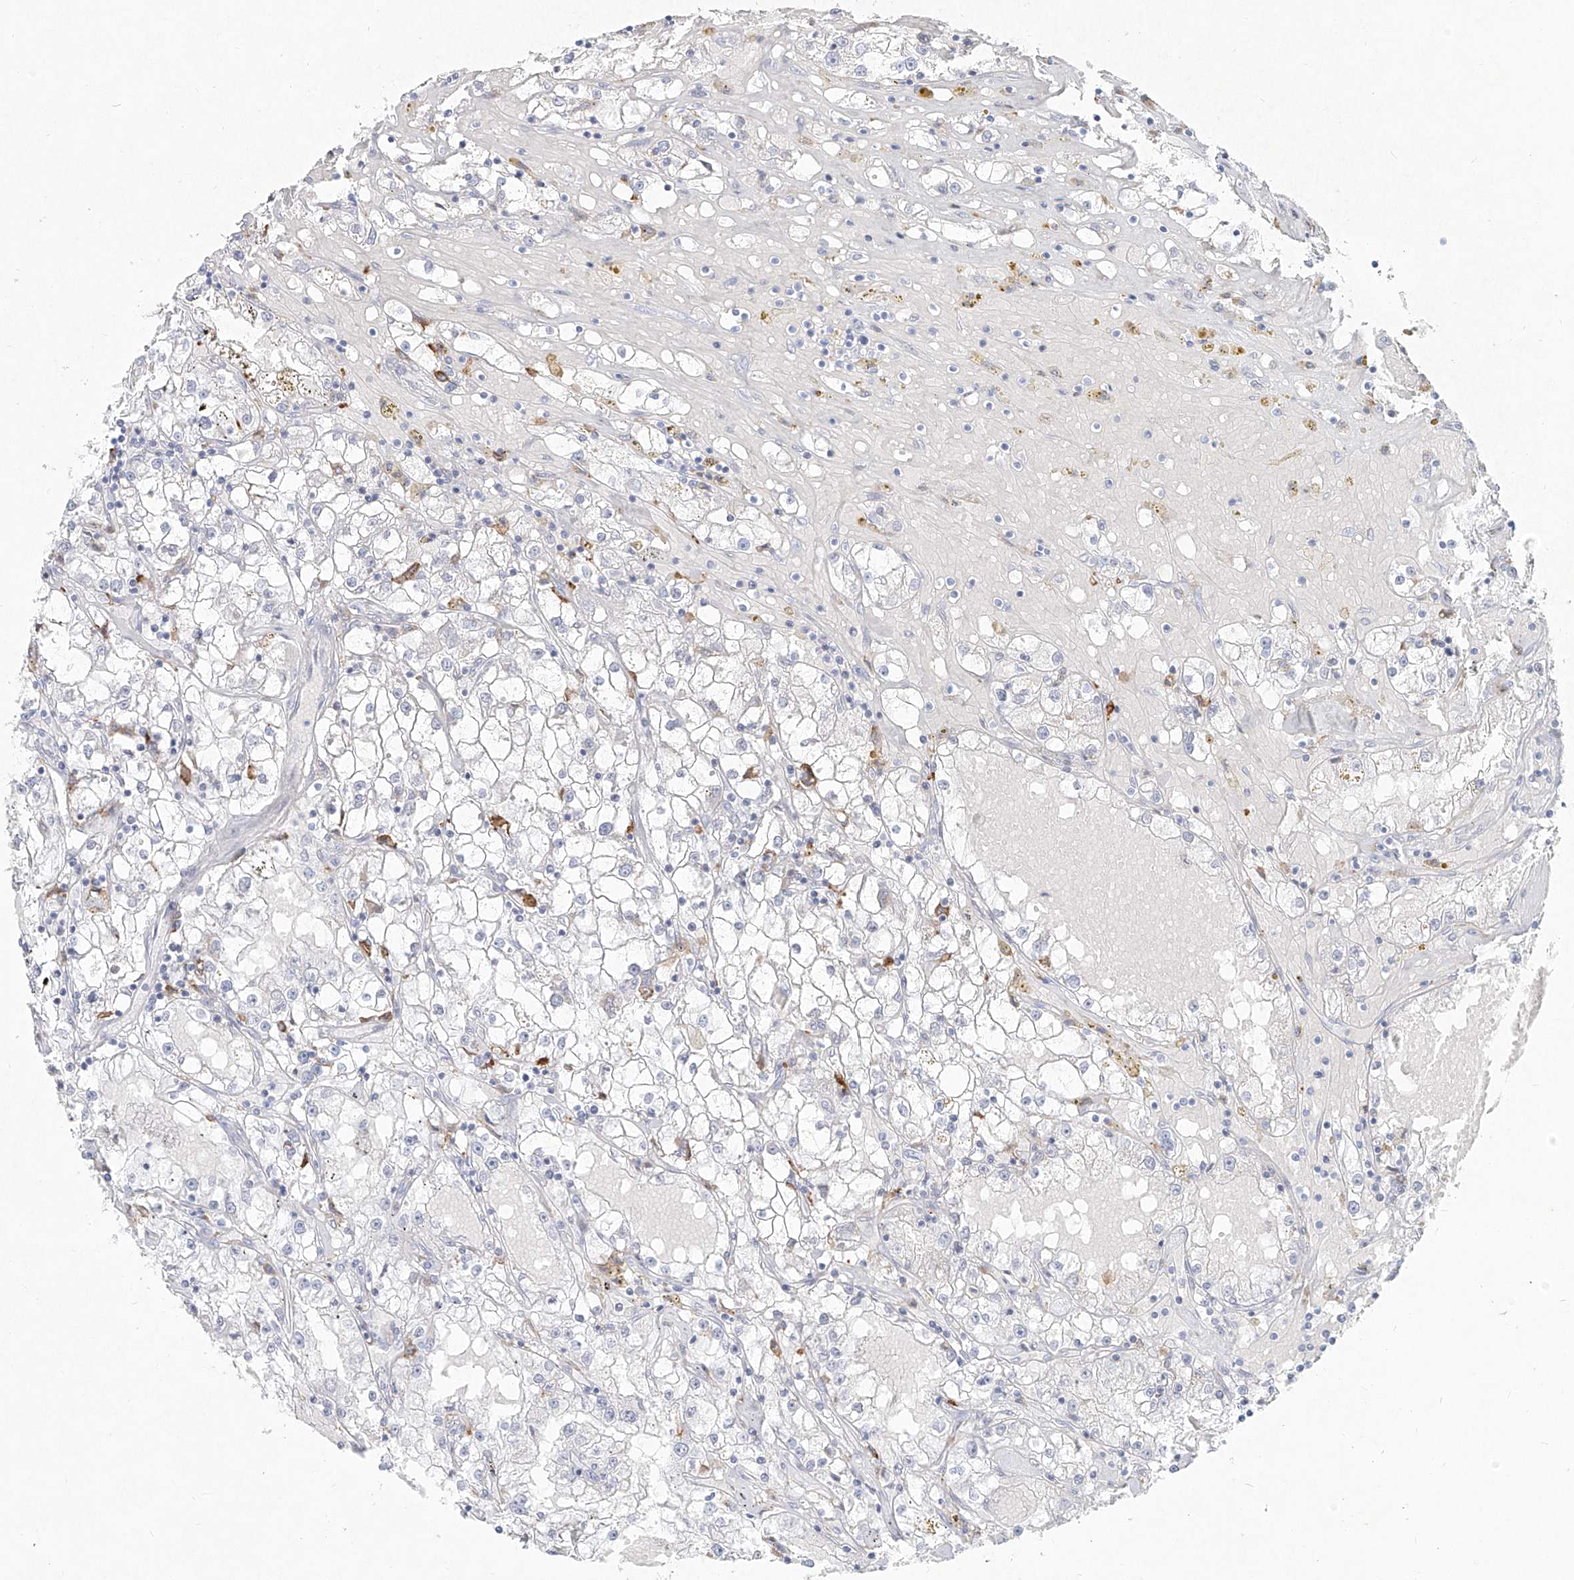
{"staining": {"intensity": "negative", "quantity": "none", "location": "none"}, "tissue": "renal cancer", "cell_type": "Tumor cells", "image_type": "cancer", "snomed": [{"axis": "morphology", "description": "Adenocarcinoma, NOS"}, {"axis": "topography", "description": "Kidney"}], "caption": "A high-resolution micrograph shows immunohistochemistry (IHC) staining of renal cancer, which reveals no significant expression in tumor cells. (DAB immunohistochemistry (IHC) with hematoxylin counter stain).", "gene": "CD209", "patient": {"sex": "male", "age": 56}}